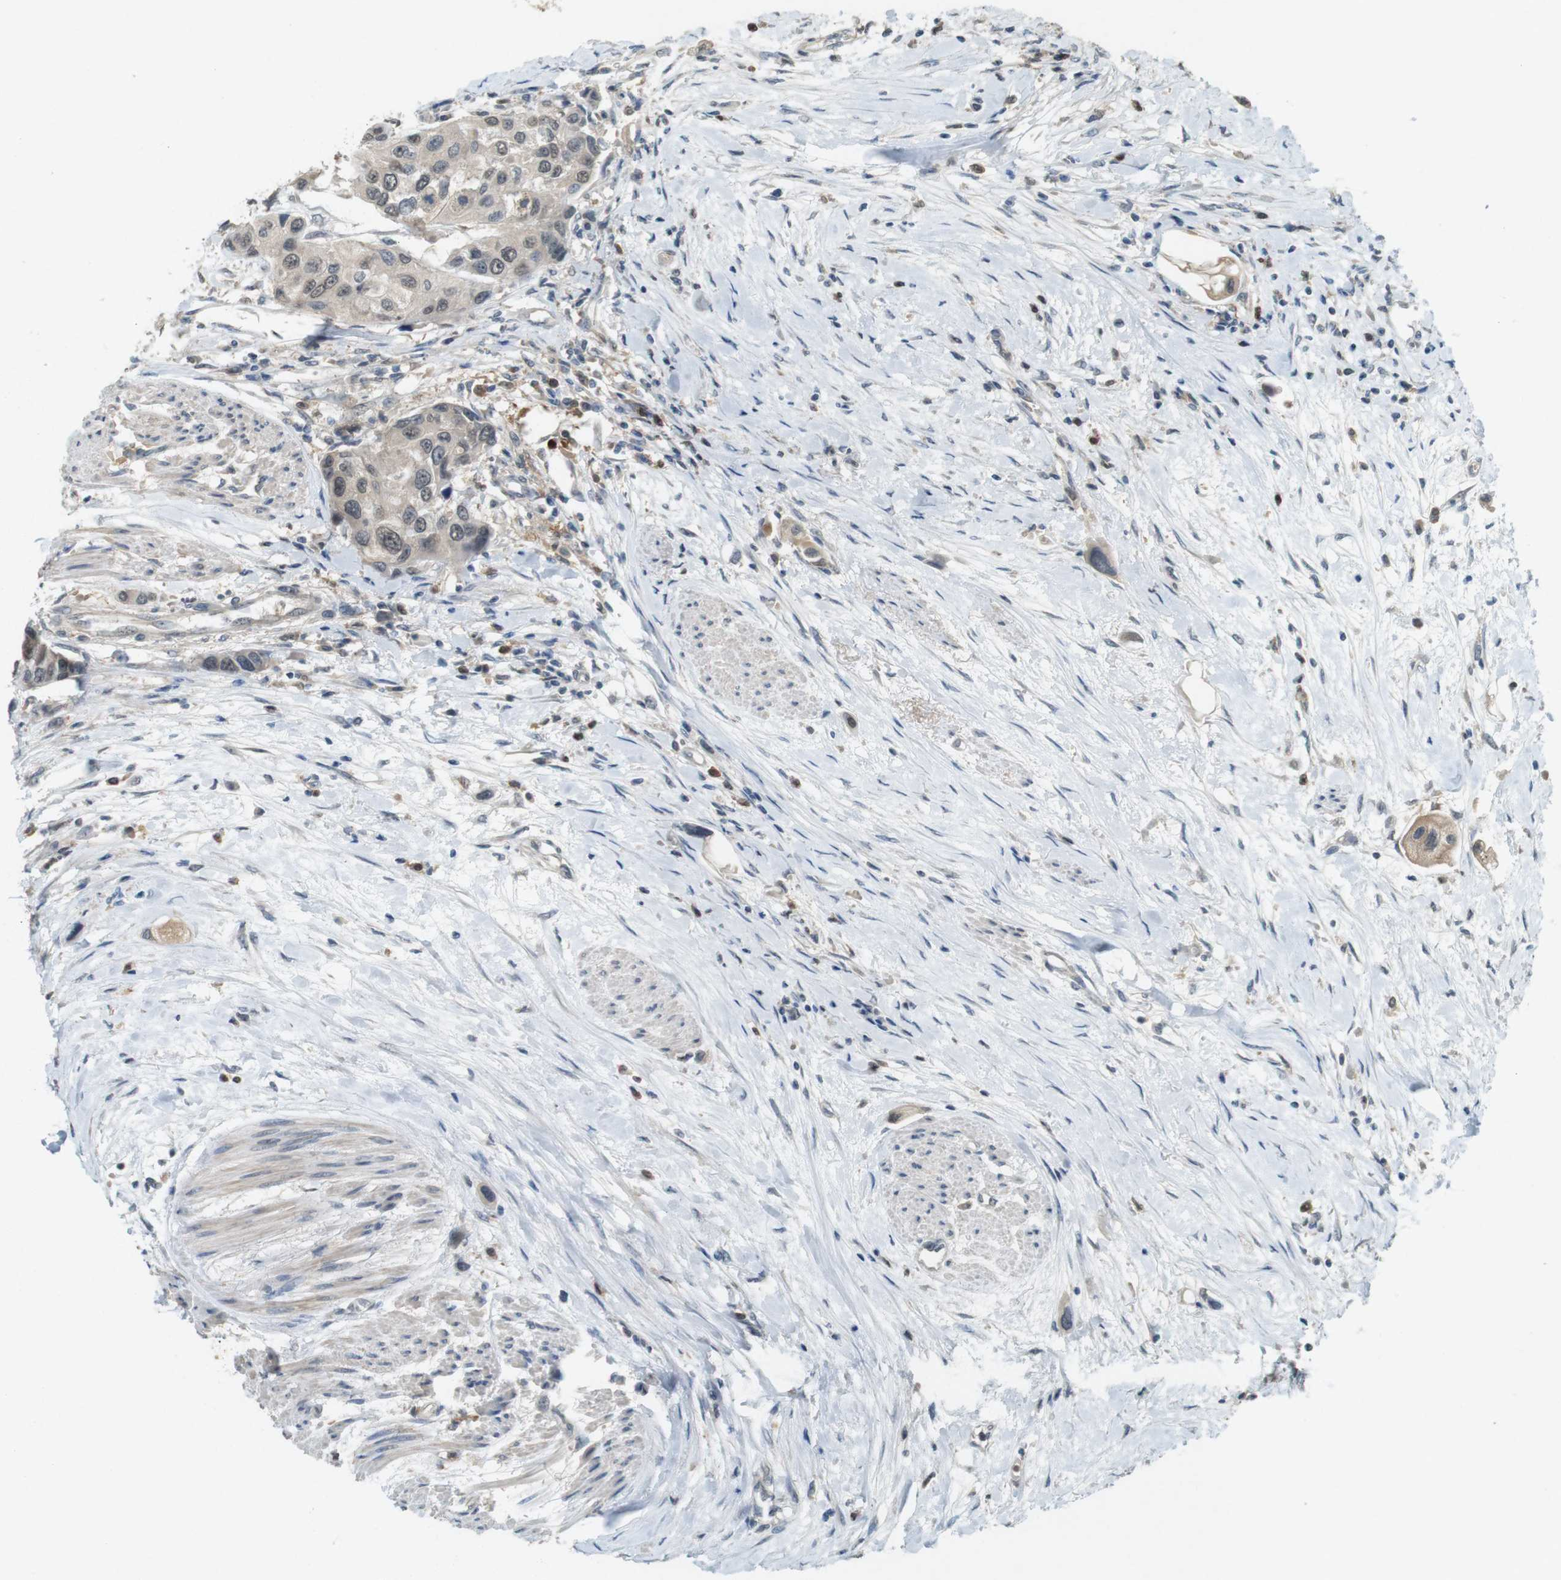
{"staining": {"intensity": "weak", "quantity": "25%-75%", "location": "nuclear"}, "tissue": "urothelial cancer", "cell_type": "Tumor cells", "image_type": "cancer", "snomed": [{"axis": "morphology", "description": "Urothelial carcinoma, High grade"}, {"axis": "topography", "description": "Urinary bladder"}], "caption": "Approximately 25%-75% of tumor cells in human urothelial cancer display weak nuclear protein positivity as visualized by brown immunohistochemical staining.", "gene": "CDK14", "patient": {"sex": "female", "age": 56}}